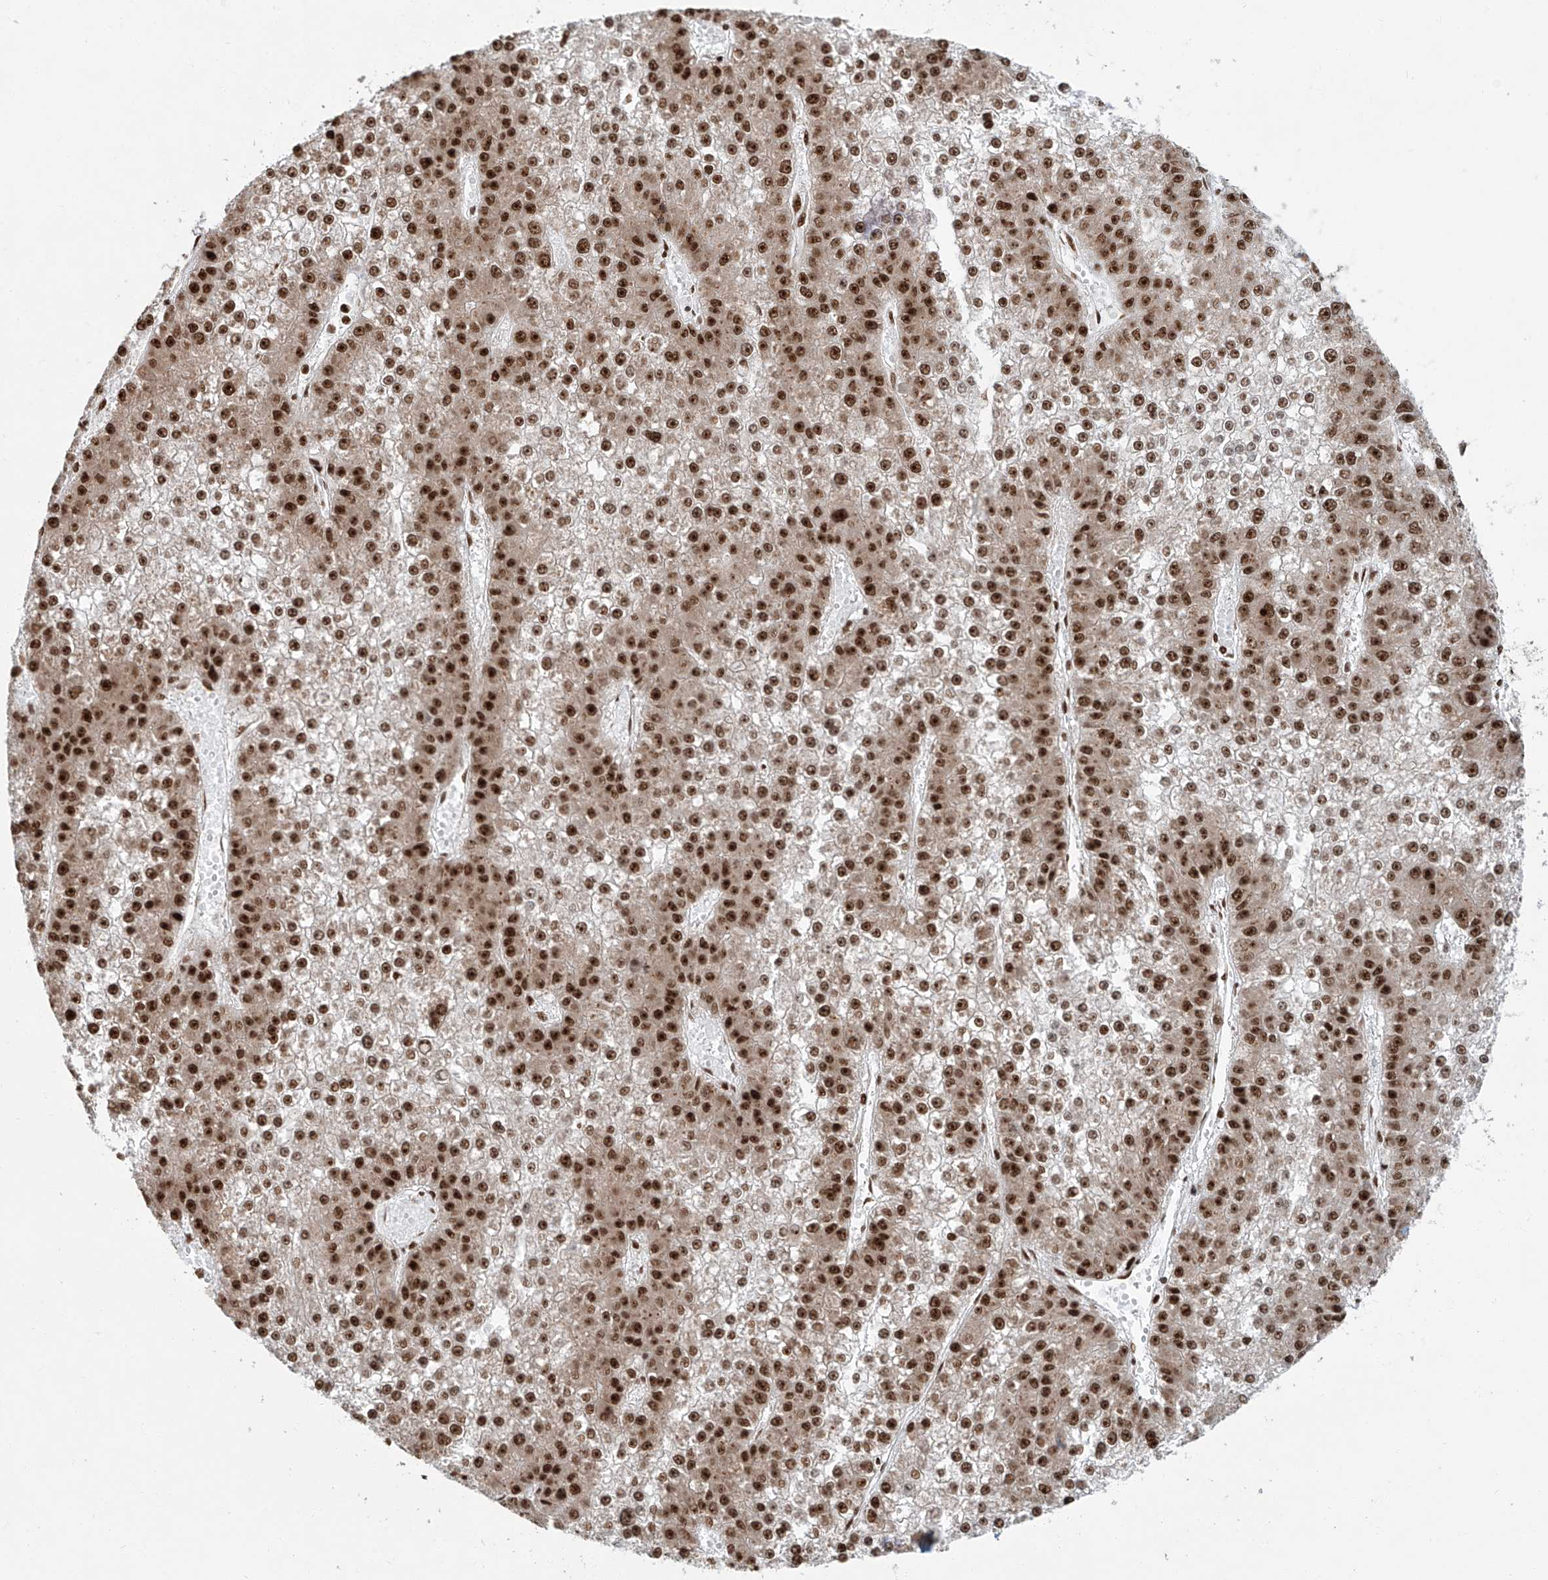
{"staining": {"intensity": "strong", "quantity": ">75%", "location": "nuclear"}, "tissue": "liver cancer", "cell_type": "Tumor cells", "image_type": "cancer", "snomed": [{"axis": "morphology", "description": "Carcinoma, Hepatocellular, NOS"}, {"axis": "topography", "description": "Liver"}], "caption": "Liver hepatocellular carcinoma stained with a protein marker shows strong staining in tumor cells.", "gene": "FAM193B", "patient": {"sex": "female", "age": 73}}